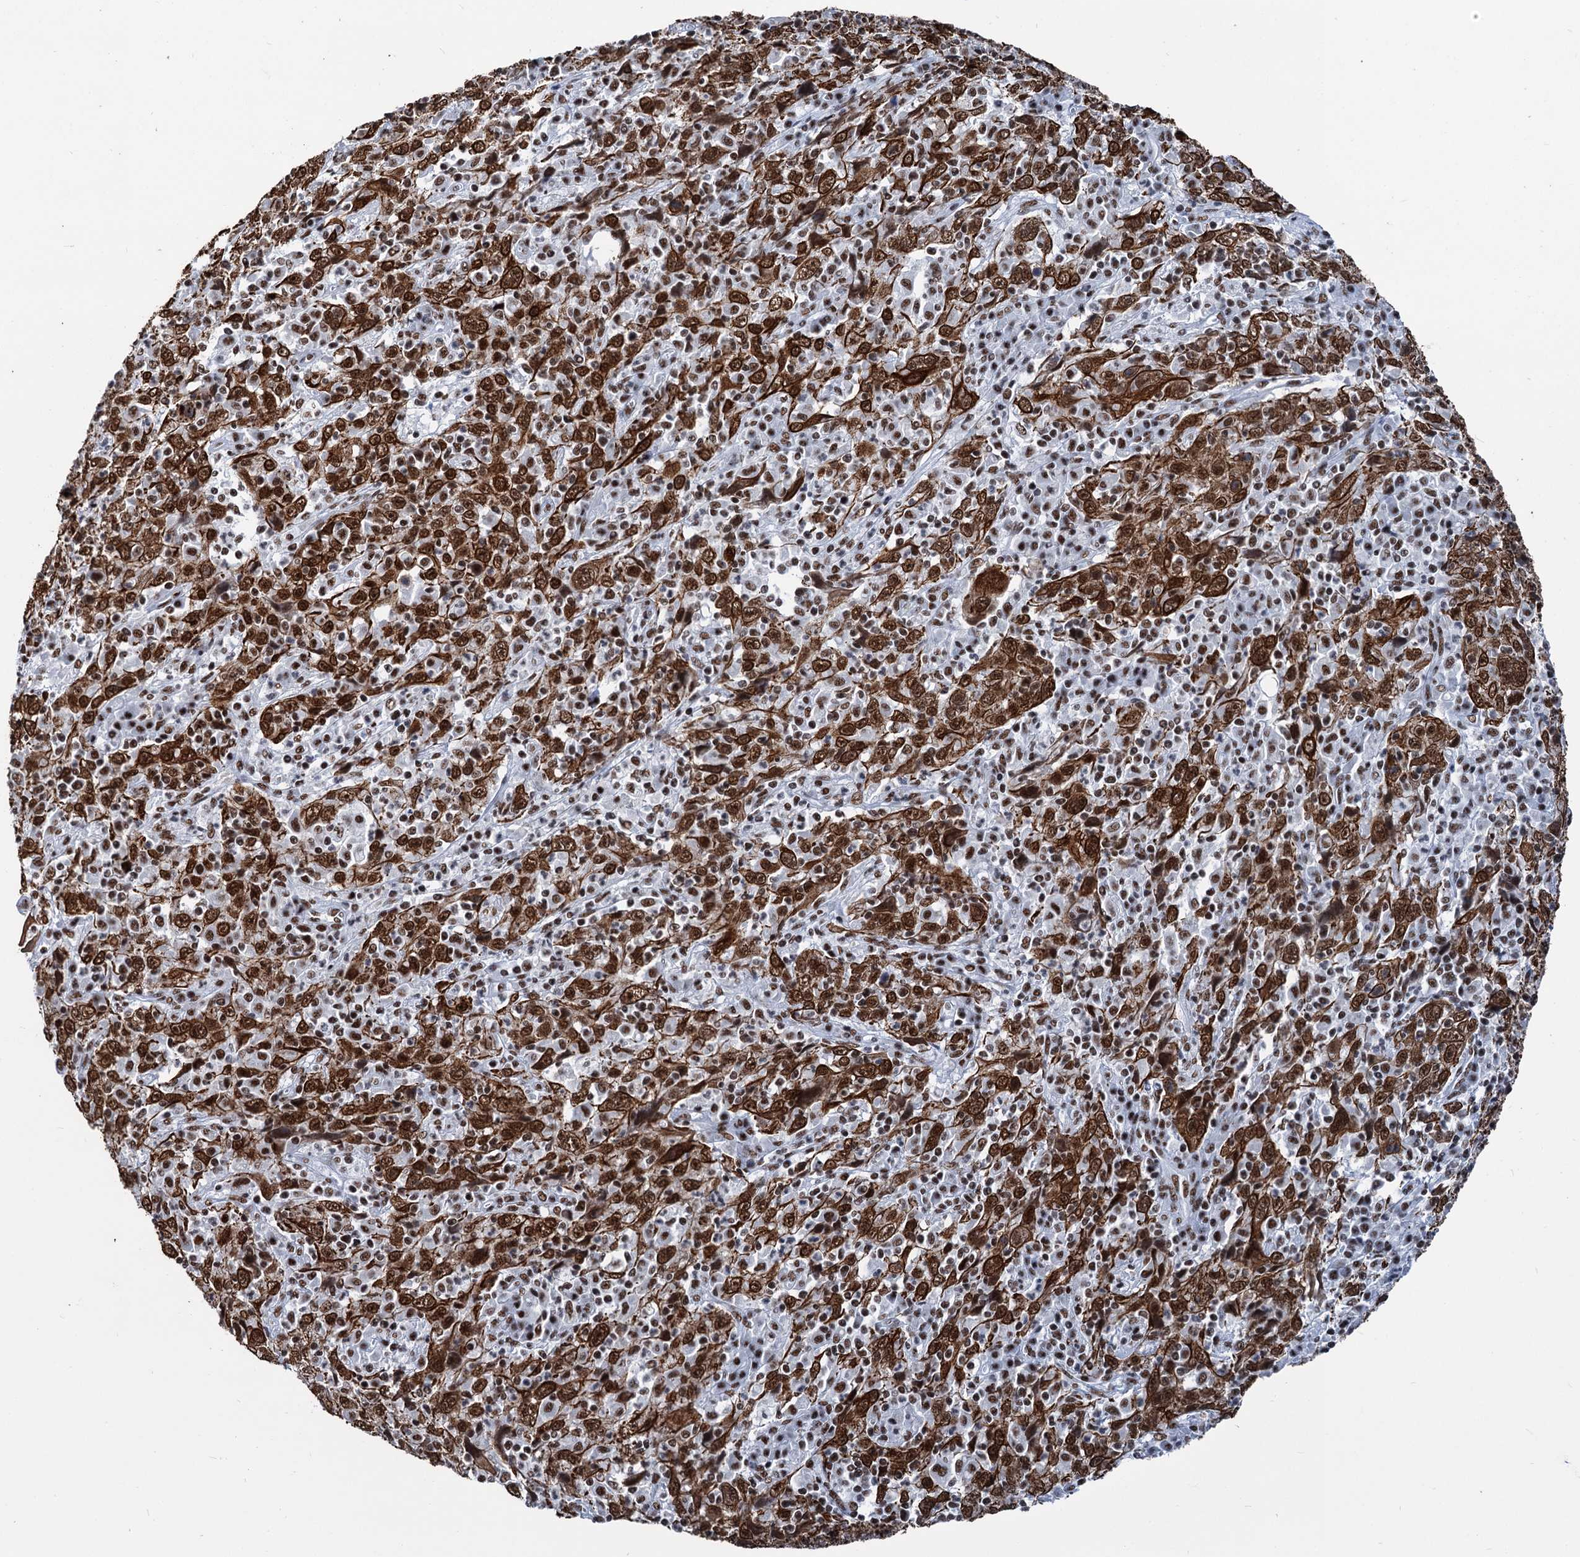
{"staining": {"intensity": "strong", "quantity": ">75%", "location": "cytoplasmic/membranous,nuclear"}, "tissue": "cervical cancer", "cell_type": "Tumor cells", "image_type": "cancer", "snomed": [{"axis": "morphology", "description": "Squamous cell carcinoma, NOS"}, {"axis": "topography", "description": "Cervix"}], "caption": "Human cervical squamous cell carcinoma stained with a protein marker displays strong staining in tumor cells.", "gene": "DDX23", "patient": {"sex": "female", "age": 46}}